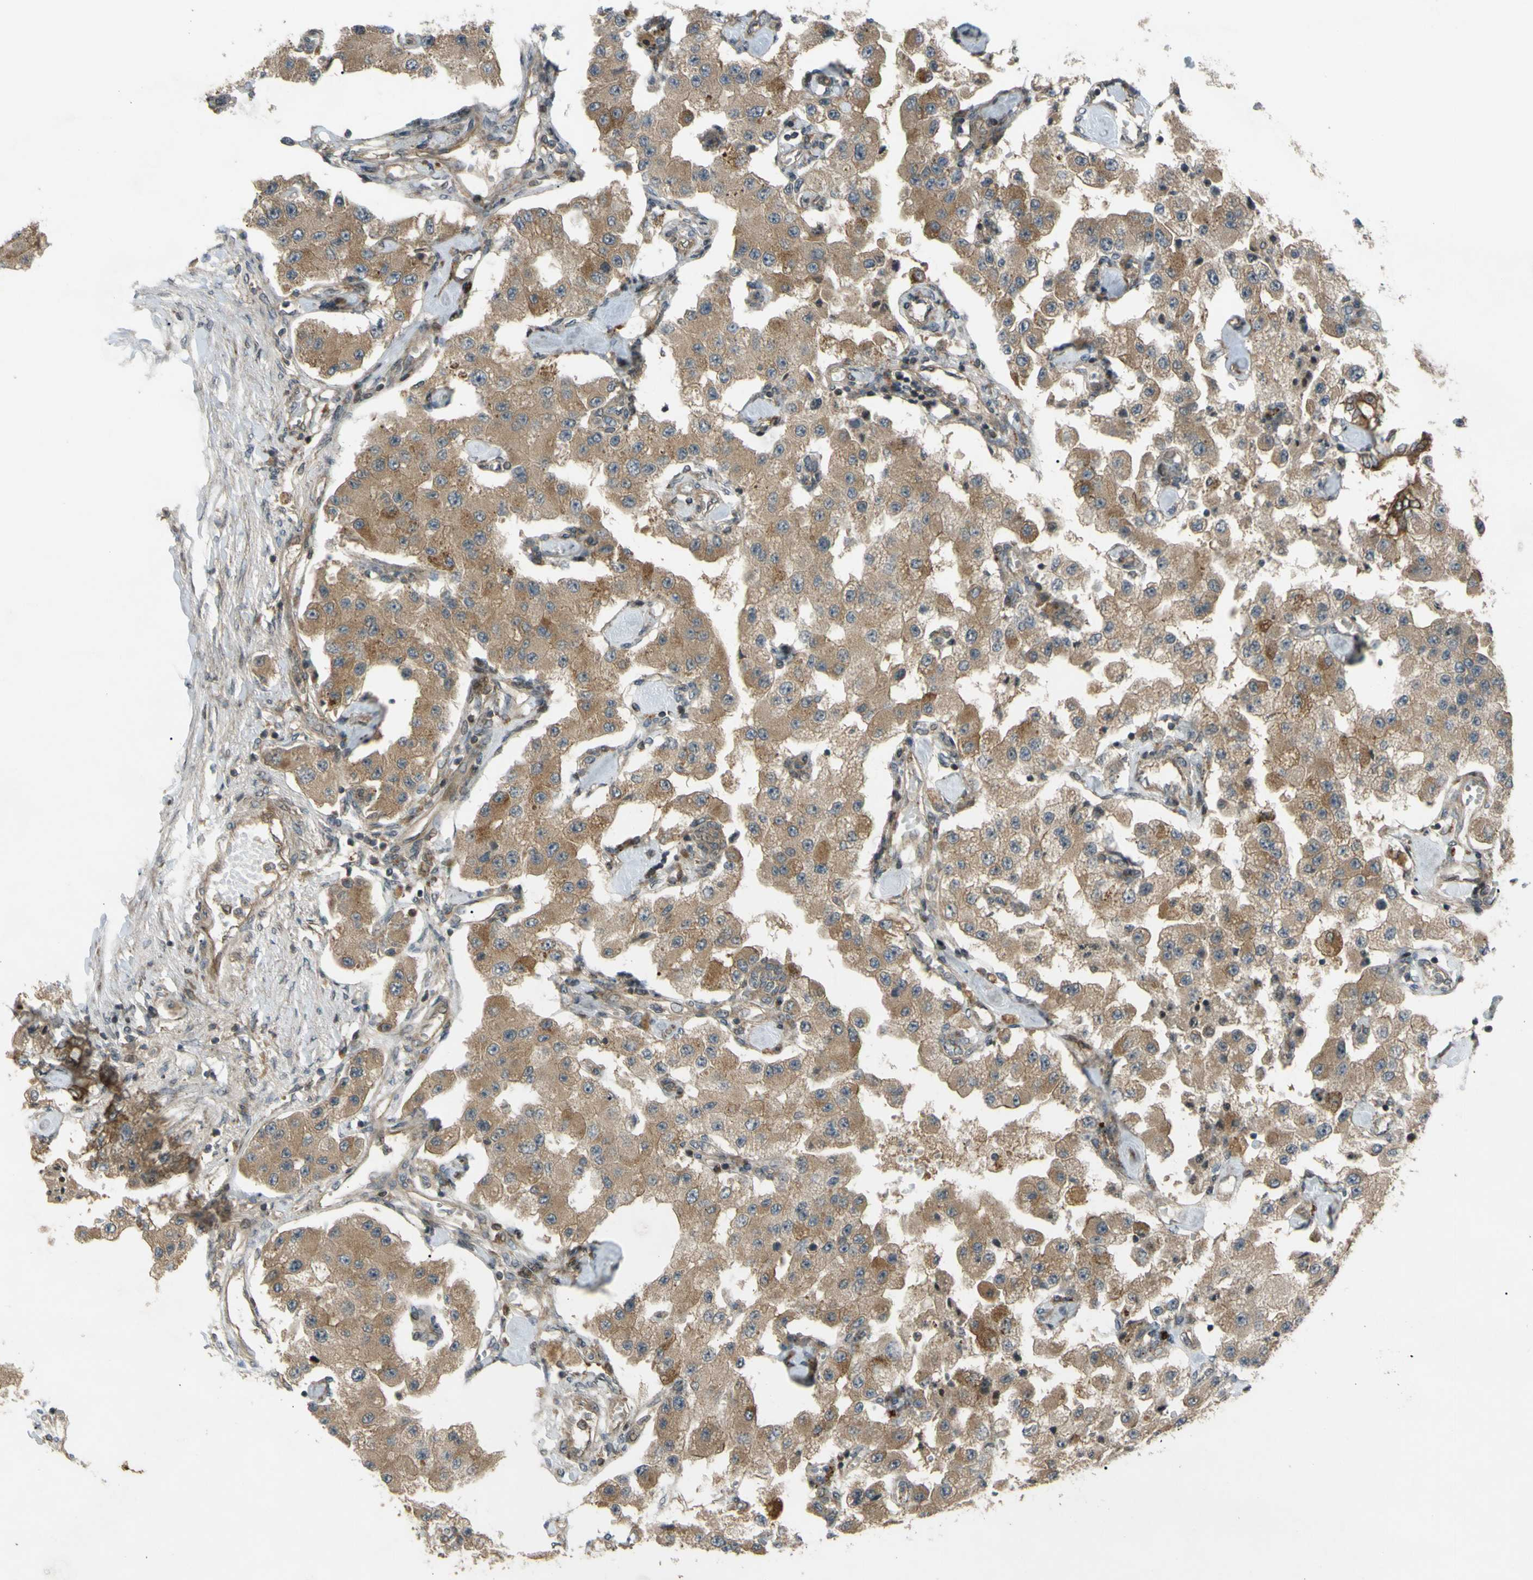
{"staining": {"intensity": "moderate", "quantity": ">75%", "location": "cytoplasmic/membranous"}, "tissue": "carcinoid", "cell_type": "Tumor cells", "image_type": "cancer", "snomed": [{"axis": "morphology", "description": "Carcinoid, malignant, NOS"}, {"axis": "topography", "description": "Pancreas"}], "caption": "High-magnification brightfield microscopy of malignant carcinoid stained with DAB (brown) and counterstained with hematoxylin (blue). tumor cells exhibit moderate cytoplasmic/membranous expression is present in about>75% of cells.", "gene": "FLII", "patient": {"sex": "male", "age": 41}}